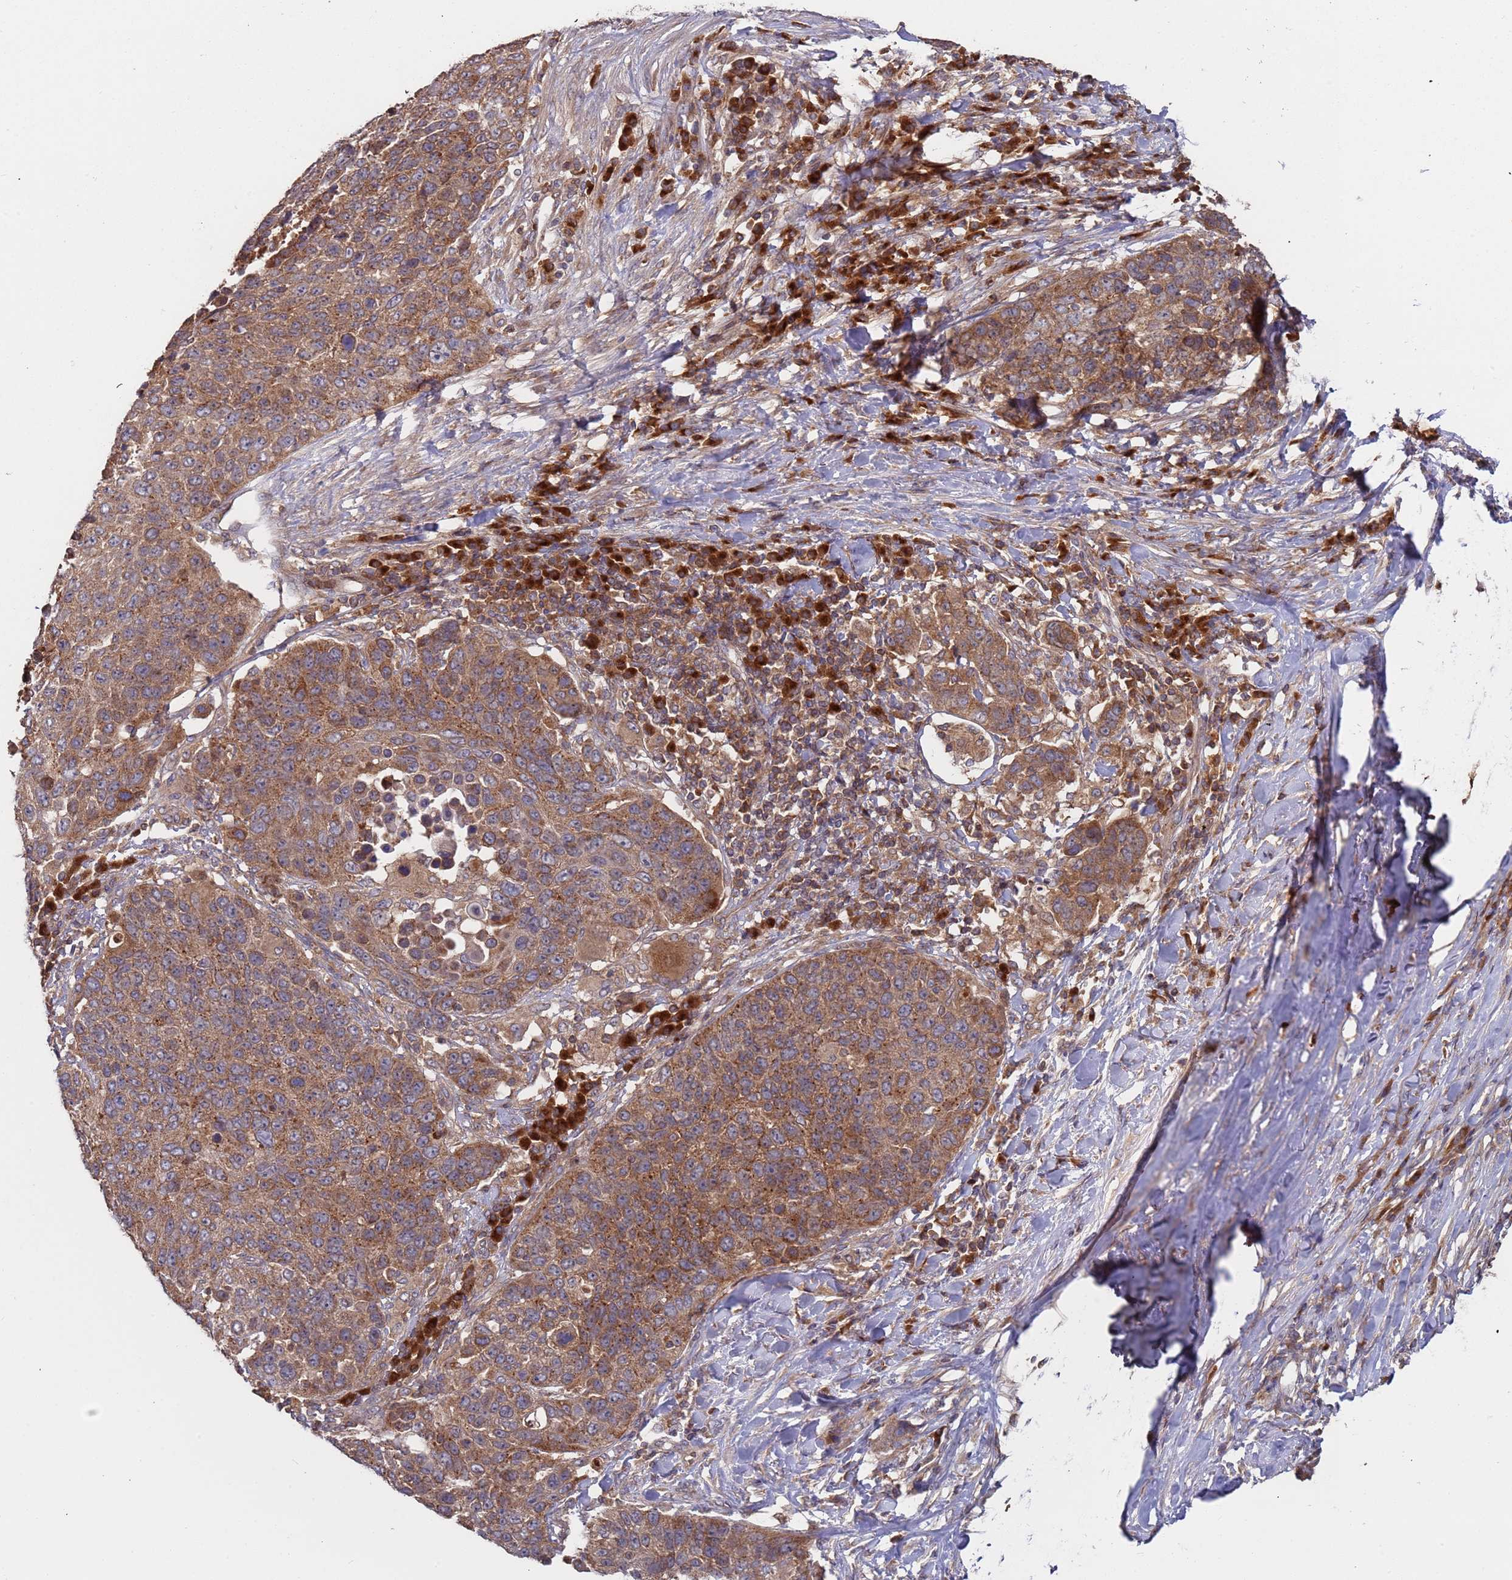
{"staining": {"intensity": "moderate", "quantity": ">75%", "location": "cytoplasmic/membranous"}, "tissue": "lung cancer", "cell_type": "Tumor cells", "image_type": "cancer", "snomed": [{"axis": "morphology", "description": "Normal tissue, NOS"}, {"axis": "morphology", "description": "Squamous cell carcinoma, NOS"}, {"axis": "topography", "description": "Lymph node"}, {"axis": "topography", "description": "Lung"}], "caption": "Tumor cells display moderate cytoplasmic/membranous staining in approximately >75% of cells in lung squamous cell carcinoma.", "gene": "OR5A2", "patient": {"sex": "male", "age": 66}}